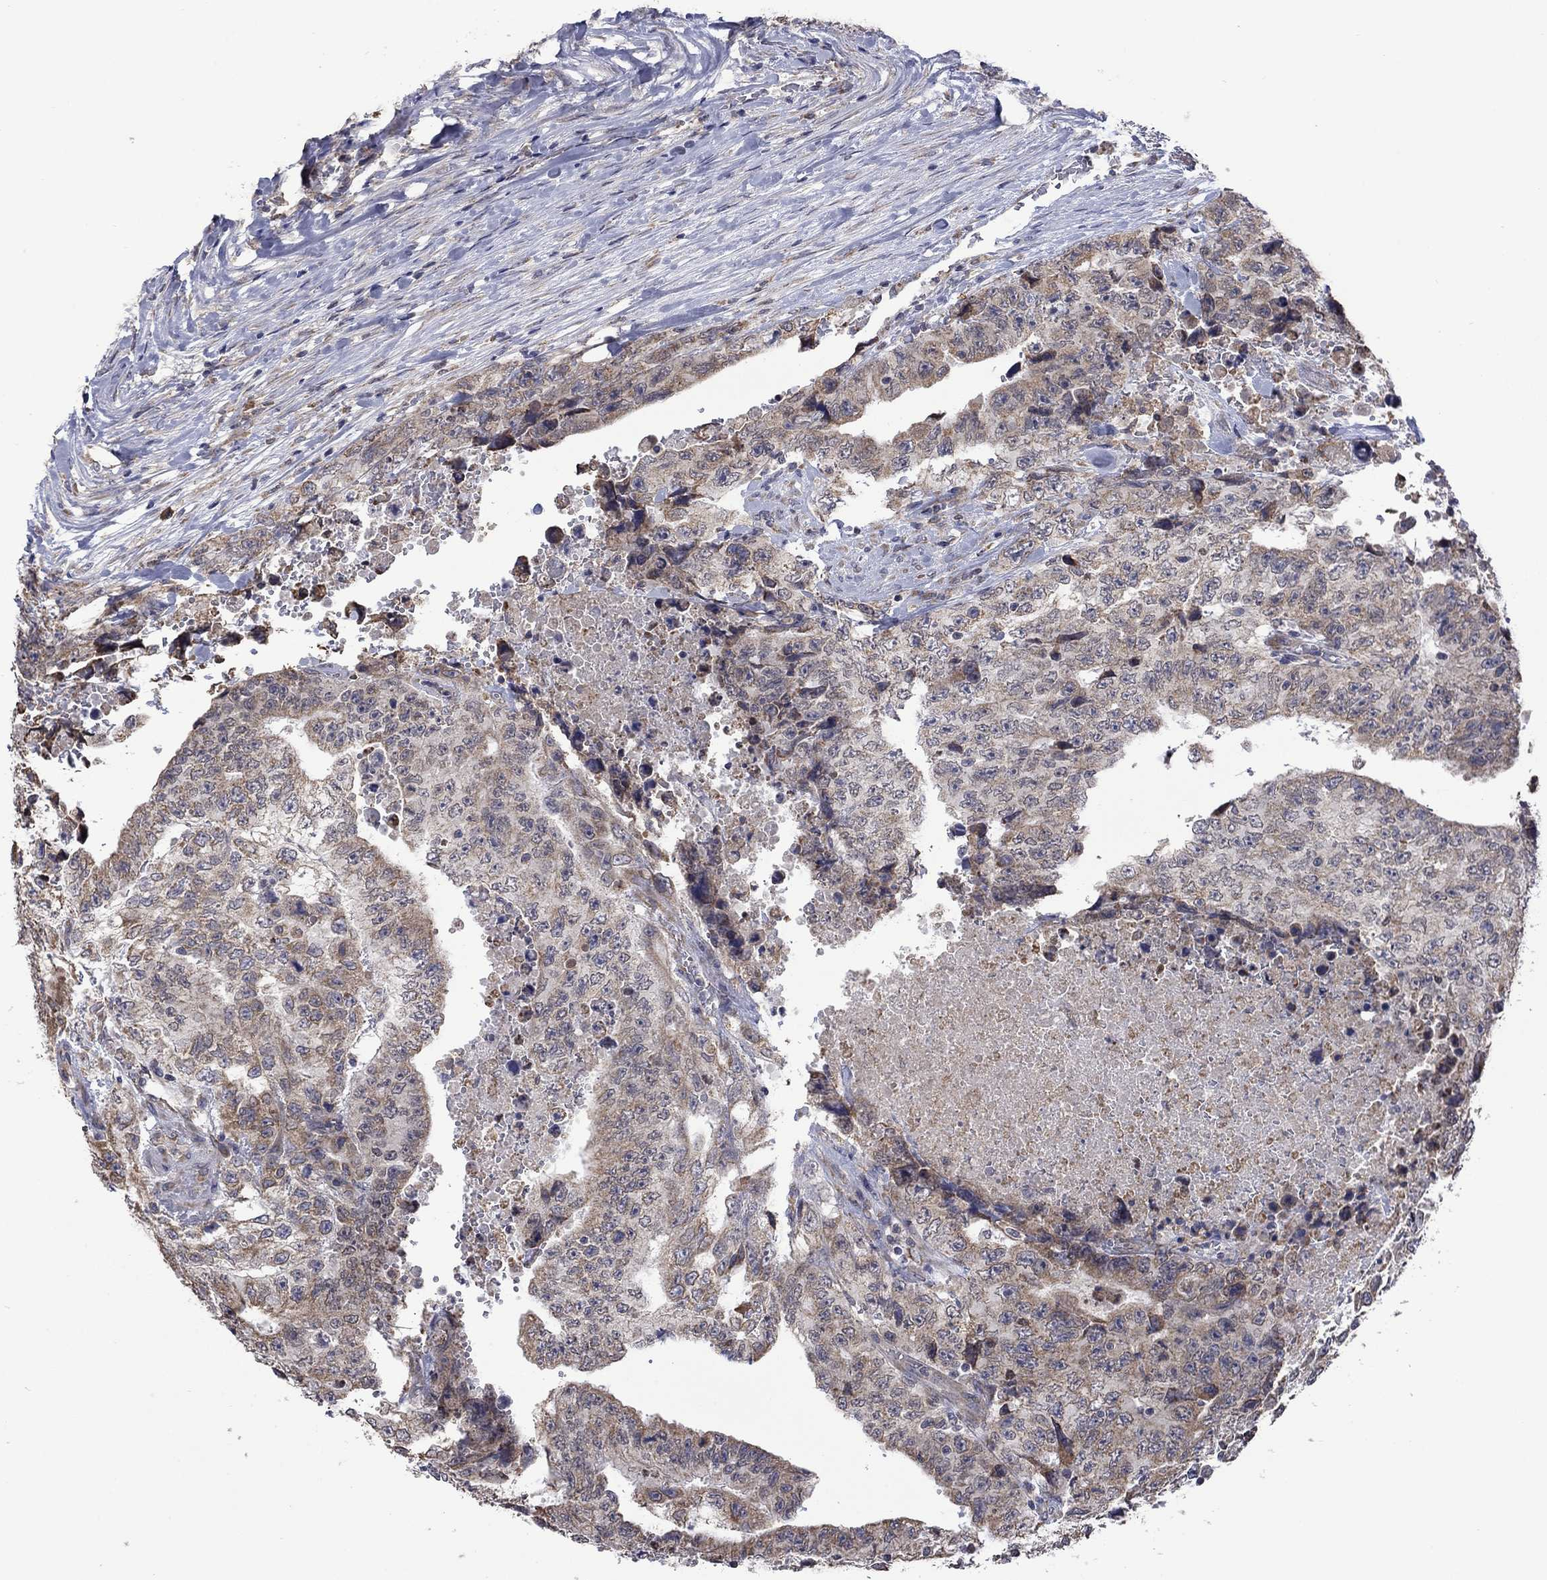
{"staining": {"intensity": "weak", "quantity": "25%-75%", "location": "cytoplasmic/membranous"}, "tissue": "testis cancer", "cell_type": "Tumor cells", "image_type": "cancer", "snomed": [{"axis": "morphology", "description": "Carcinoma, Embryonal, NOS"}, {"axis": "topography", "description": "Testis"}], "caption": "Tumor cells demonstrate low levels of weak cytoplasmic/membranous staining in approximately 25%-75% of cells in human testis cancer (embryonal carcinoma).", "gene": "FURIN", "patient": {"sex": "male", "age": 24}}